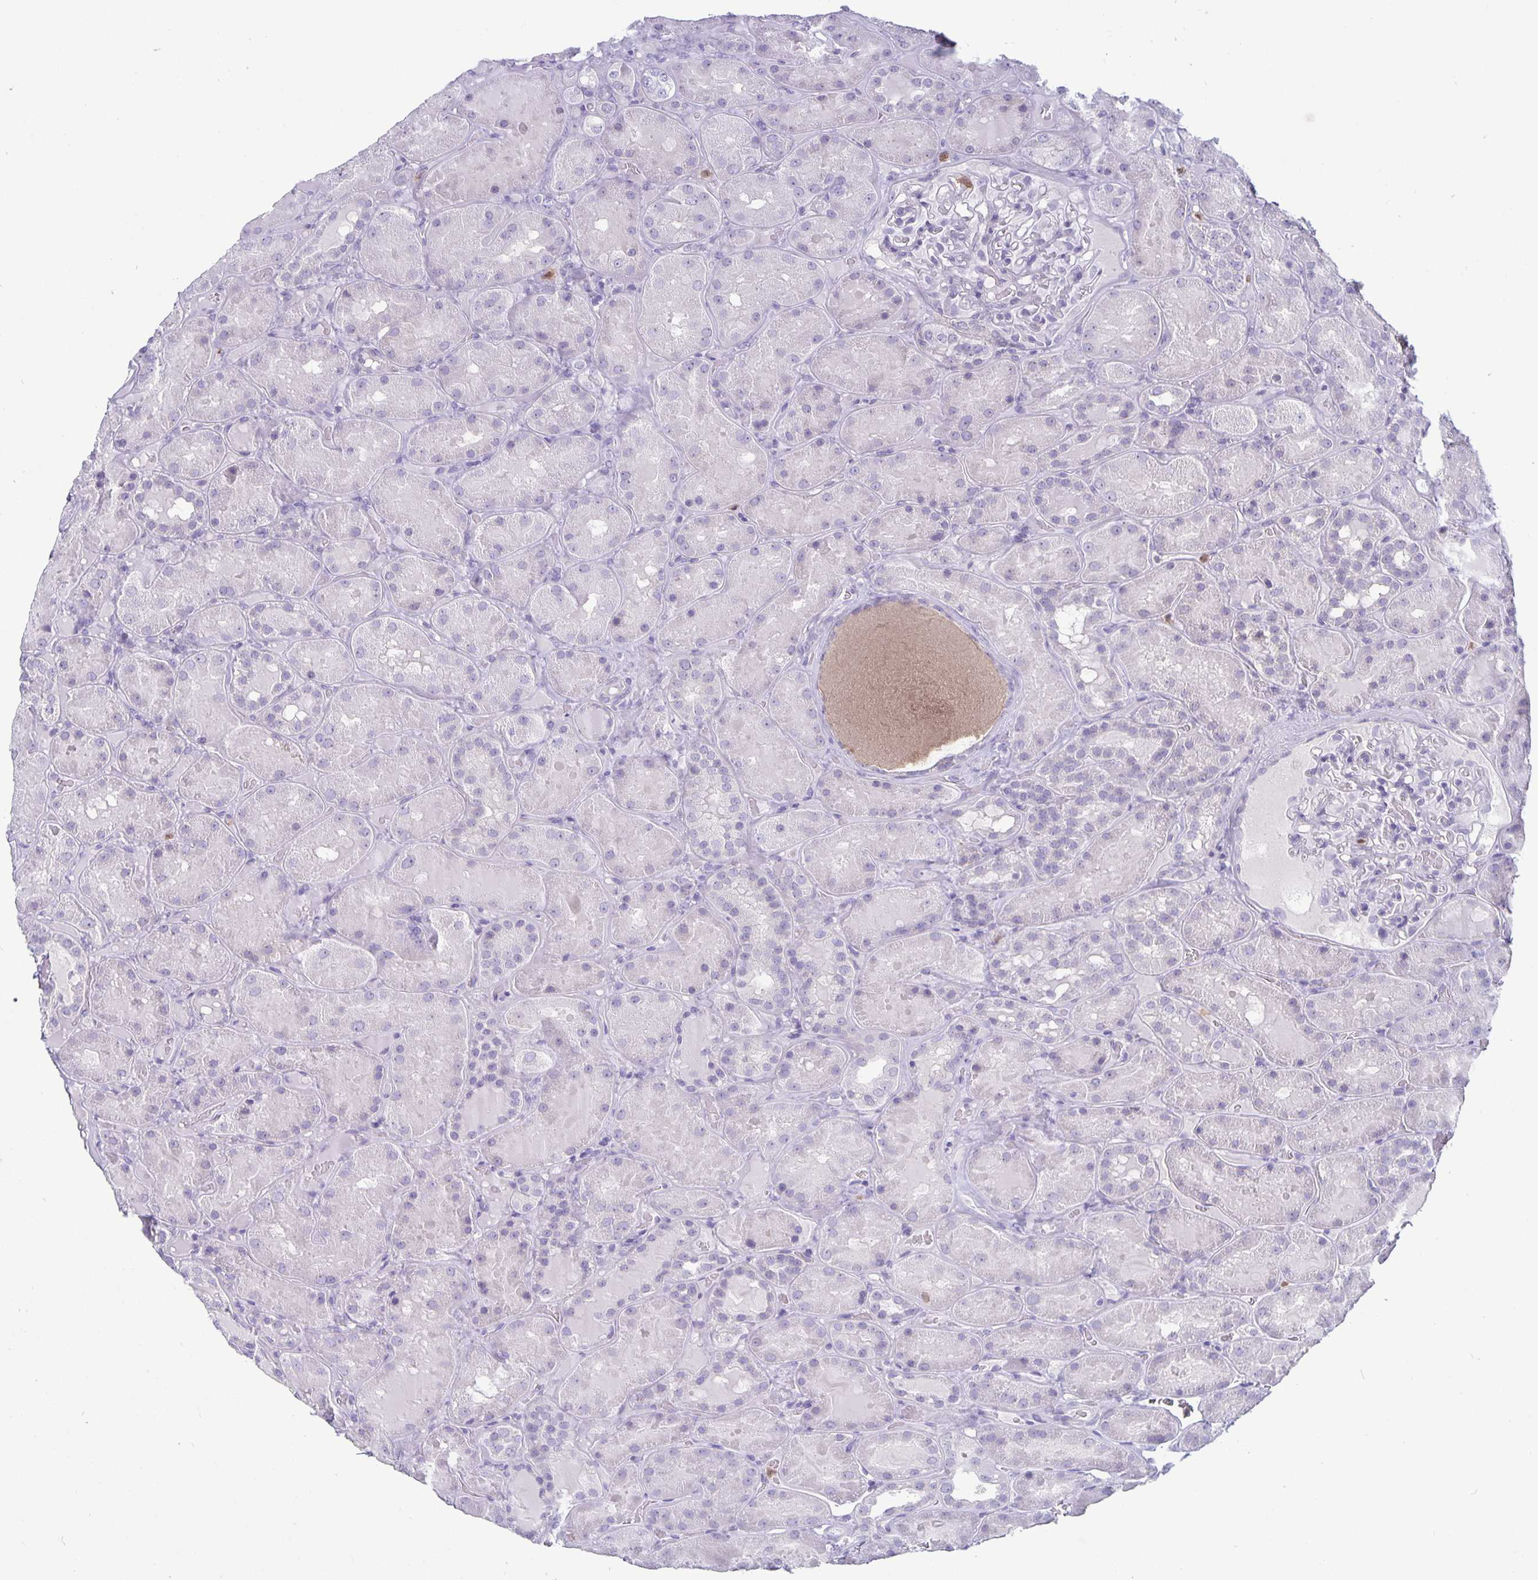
{"staining": {"intensity": "negative", "quantity": "none", "location": "none"}, "tissue": "kidney", "cell_type": "Cells in glomeruli", "image_type": "normal", "snomed": [{"axis": "morphology", "description": "Normal tissue, NOS"}, {"axis": "topography", "description": "Kidney"}], "caption": "DAB (3,3'-diaminobenzidine) immunohistochemical staining of normal kidney demonstrates no significant expression in cells in glomeruli.", "gene": "PLCB3", "patient": {"sex": "male", "age": 73}}